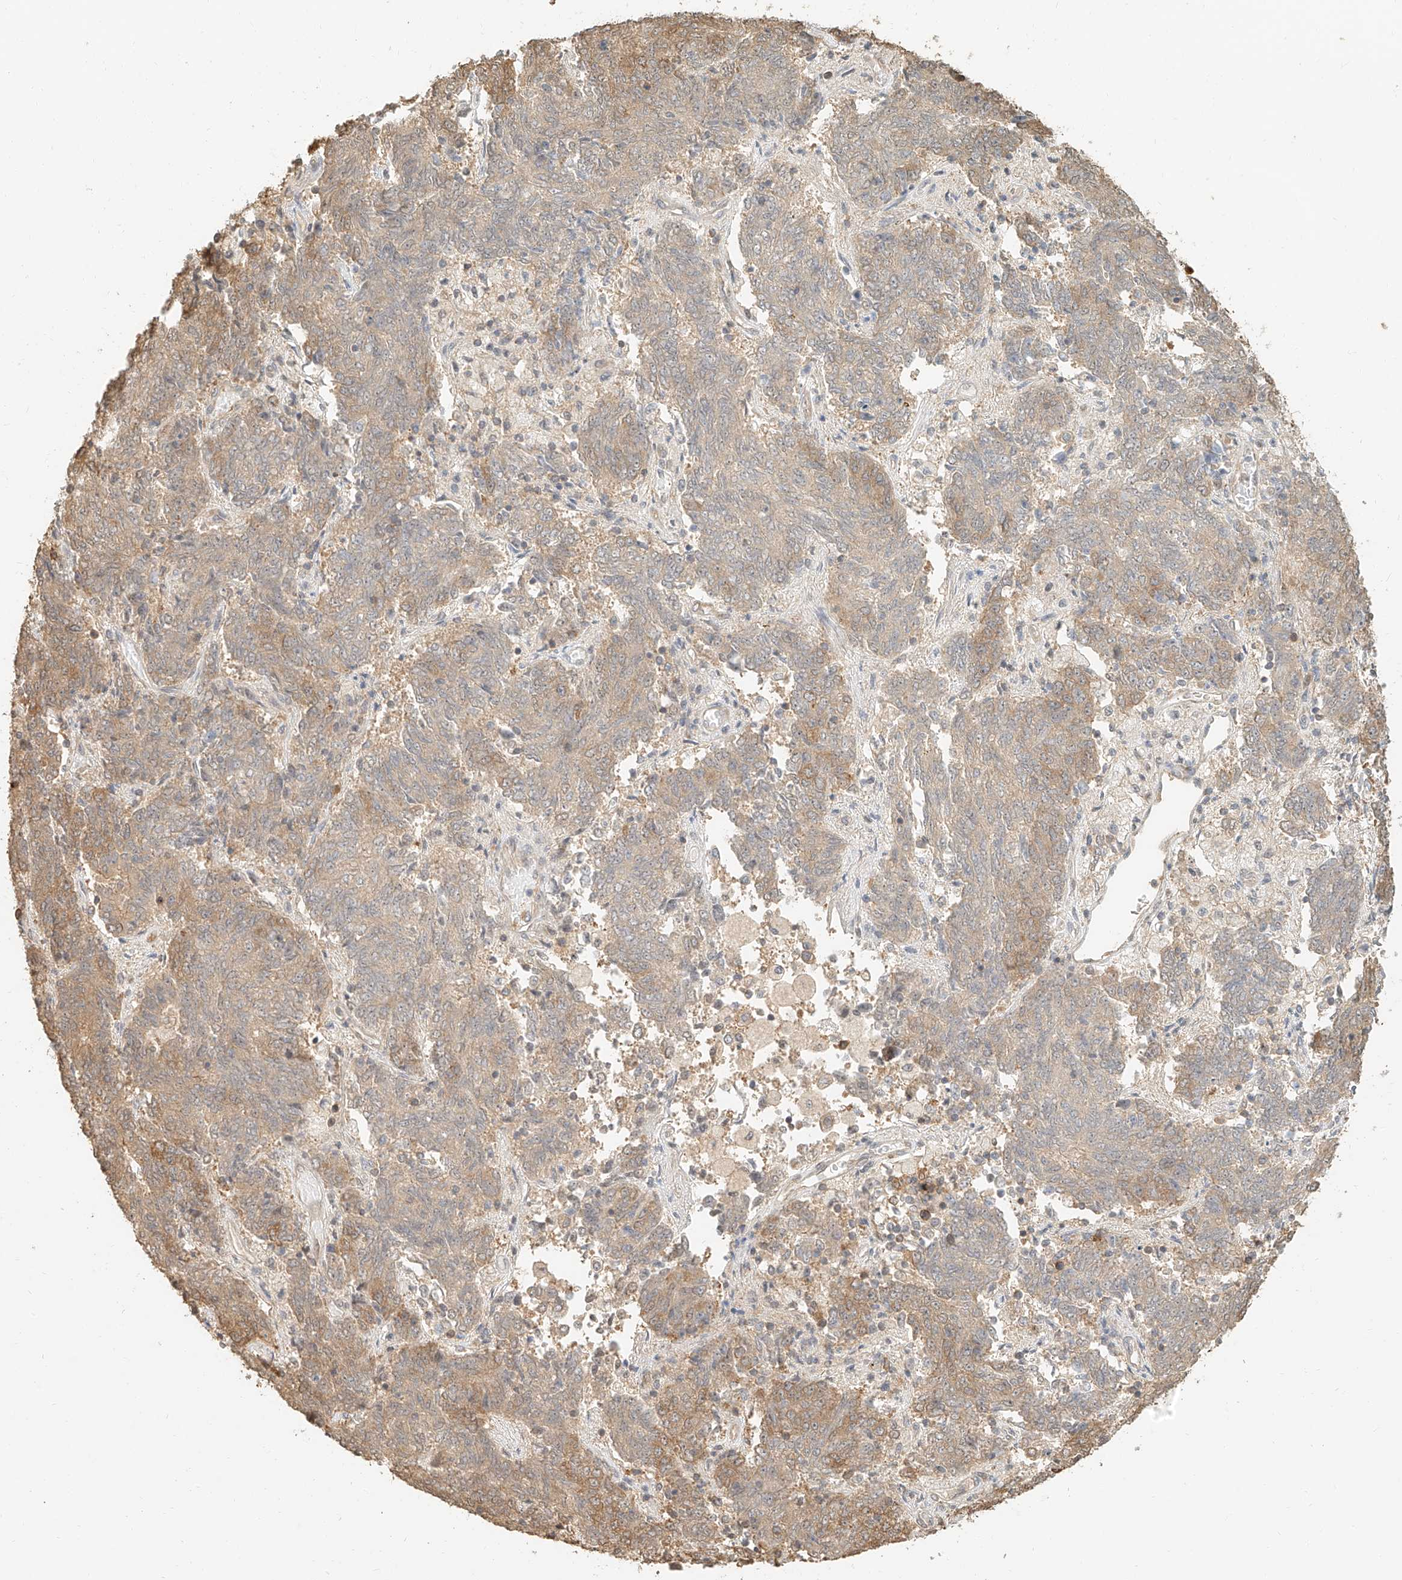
{"staining": {"intensity": "moderate", "quantity": "25%-75%", "location": "cytoplasmic/membranous"}, "tissue": "endometrial cancer", "cell_type": "Tumor cells", "image_type": "cancer", "snomed": [{"axis": "morphology", "description": "Adenocarcinoma, NOS"}, {"axis": "topography", "description": "Endometrium"}], "caption": "This is a micrograph of IHC staining of endometrial cancer, which shows moderate expression in the cytoplasmic/membranous of tumor cells.", "gene": "NAP1L1", "patient": {"sex": "female", "age": 80}}